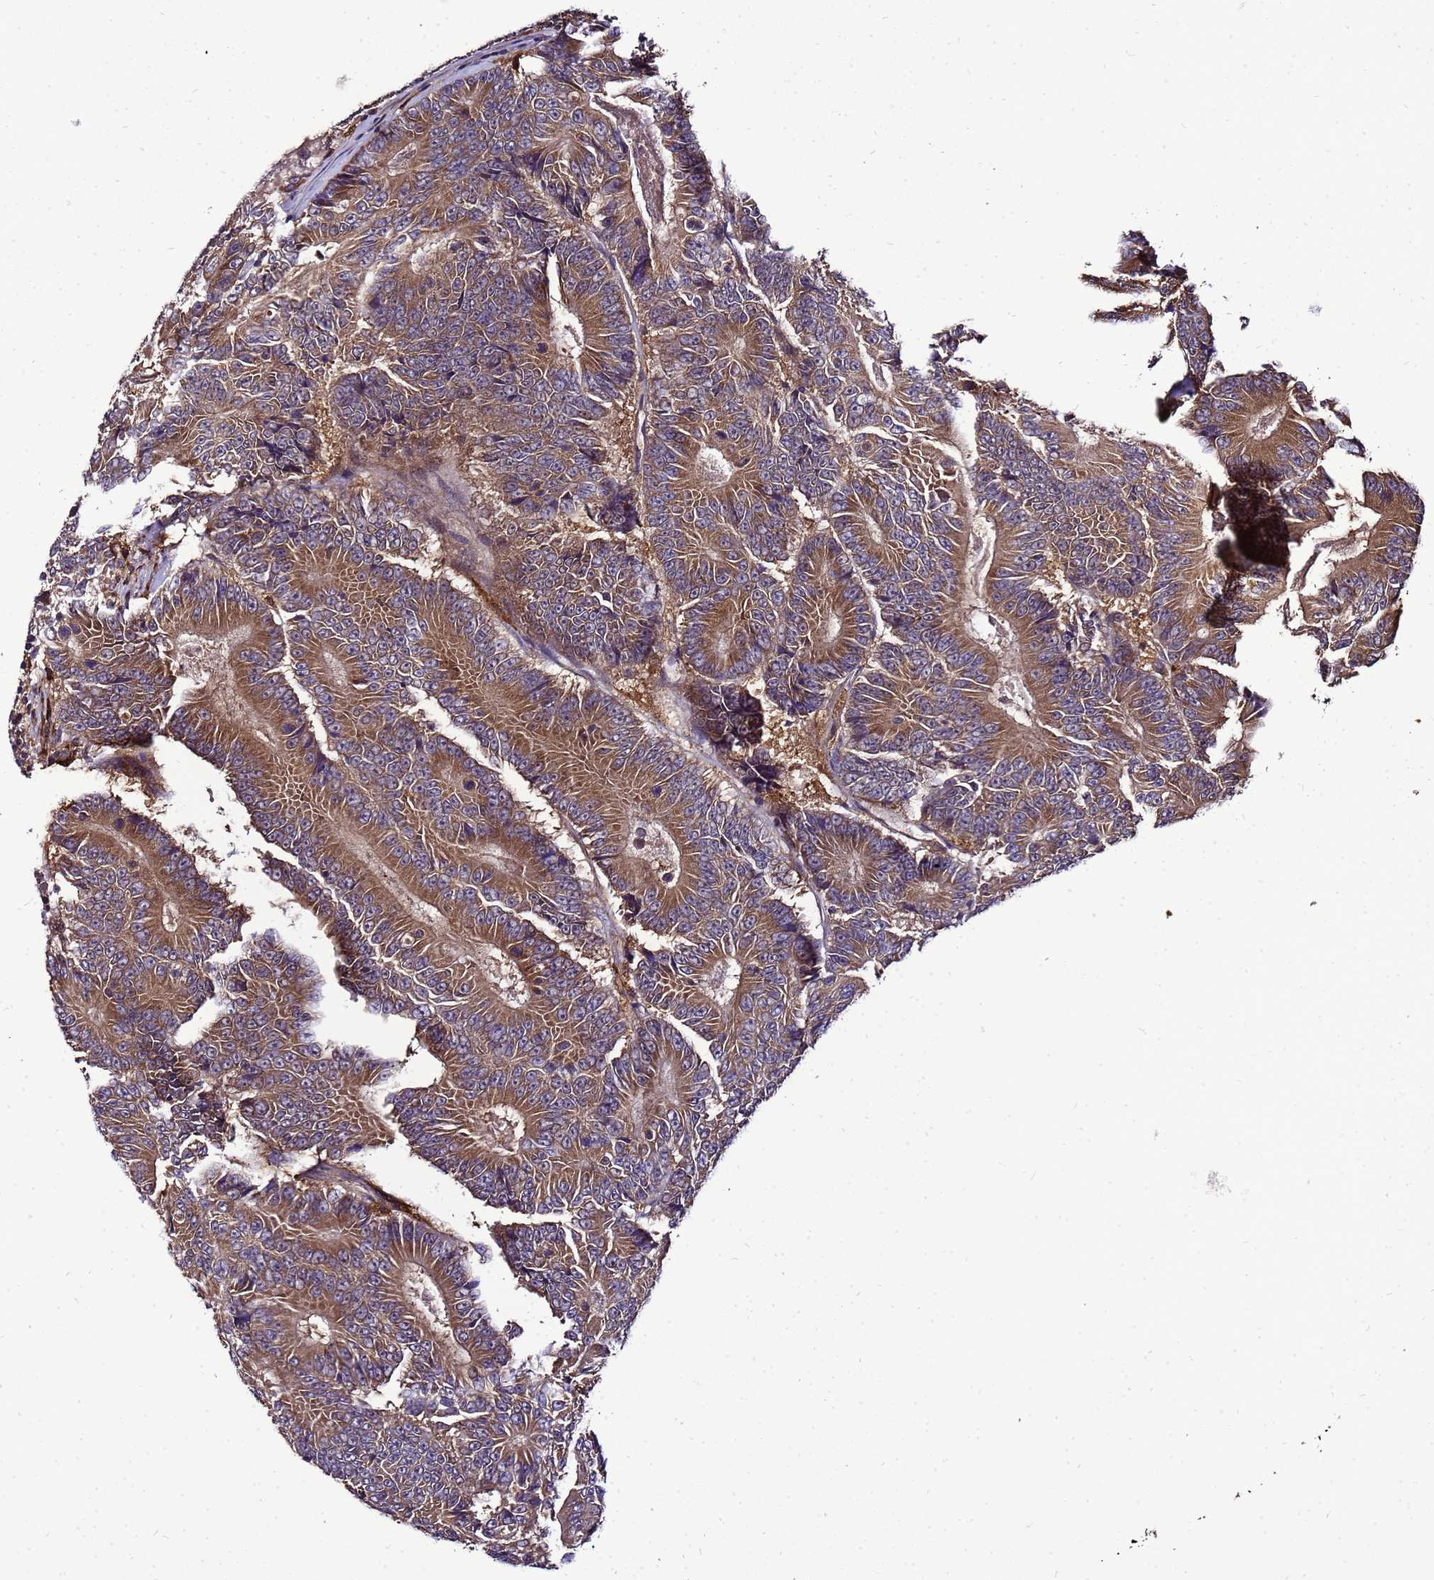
{"staining": {"intensity": "strong", "quantity": ">75%", "location": "cytoplasmic/membranous"}, "tissue": "colorectal cancer", "cell_type": "Tumor cells", "image_type": "cancer", "snomed": [{"axis": "morphology", "description": "Adenocarcinoma, NOS"}, {"axis": "topography", "description": "Colon"}], "caption": "Colorectal adenocarcinoma tissue demonstrates strong cytoplasmic/membranous expression in about >75% of tumor cells, visualized by immunohistochemistry. (IHC, brightfield microscopy, high magnification).", "gene": "TRABD", "patient": {"sex": "male", "age": 83}}